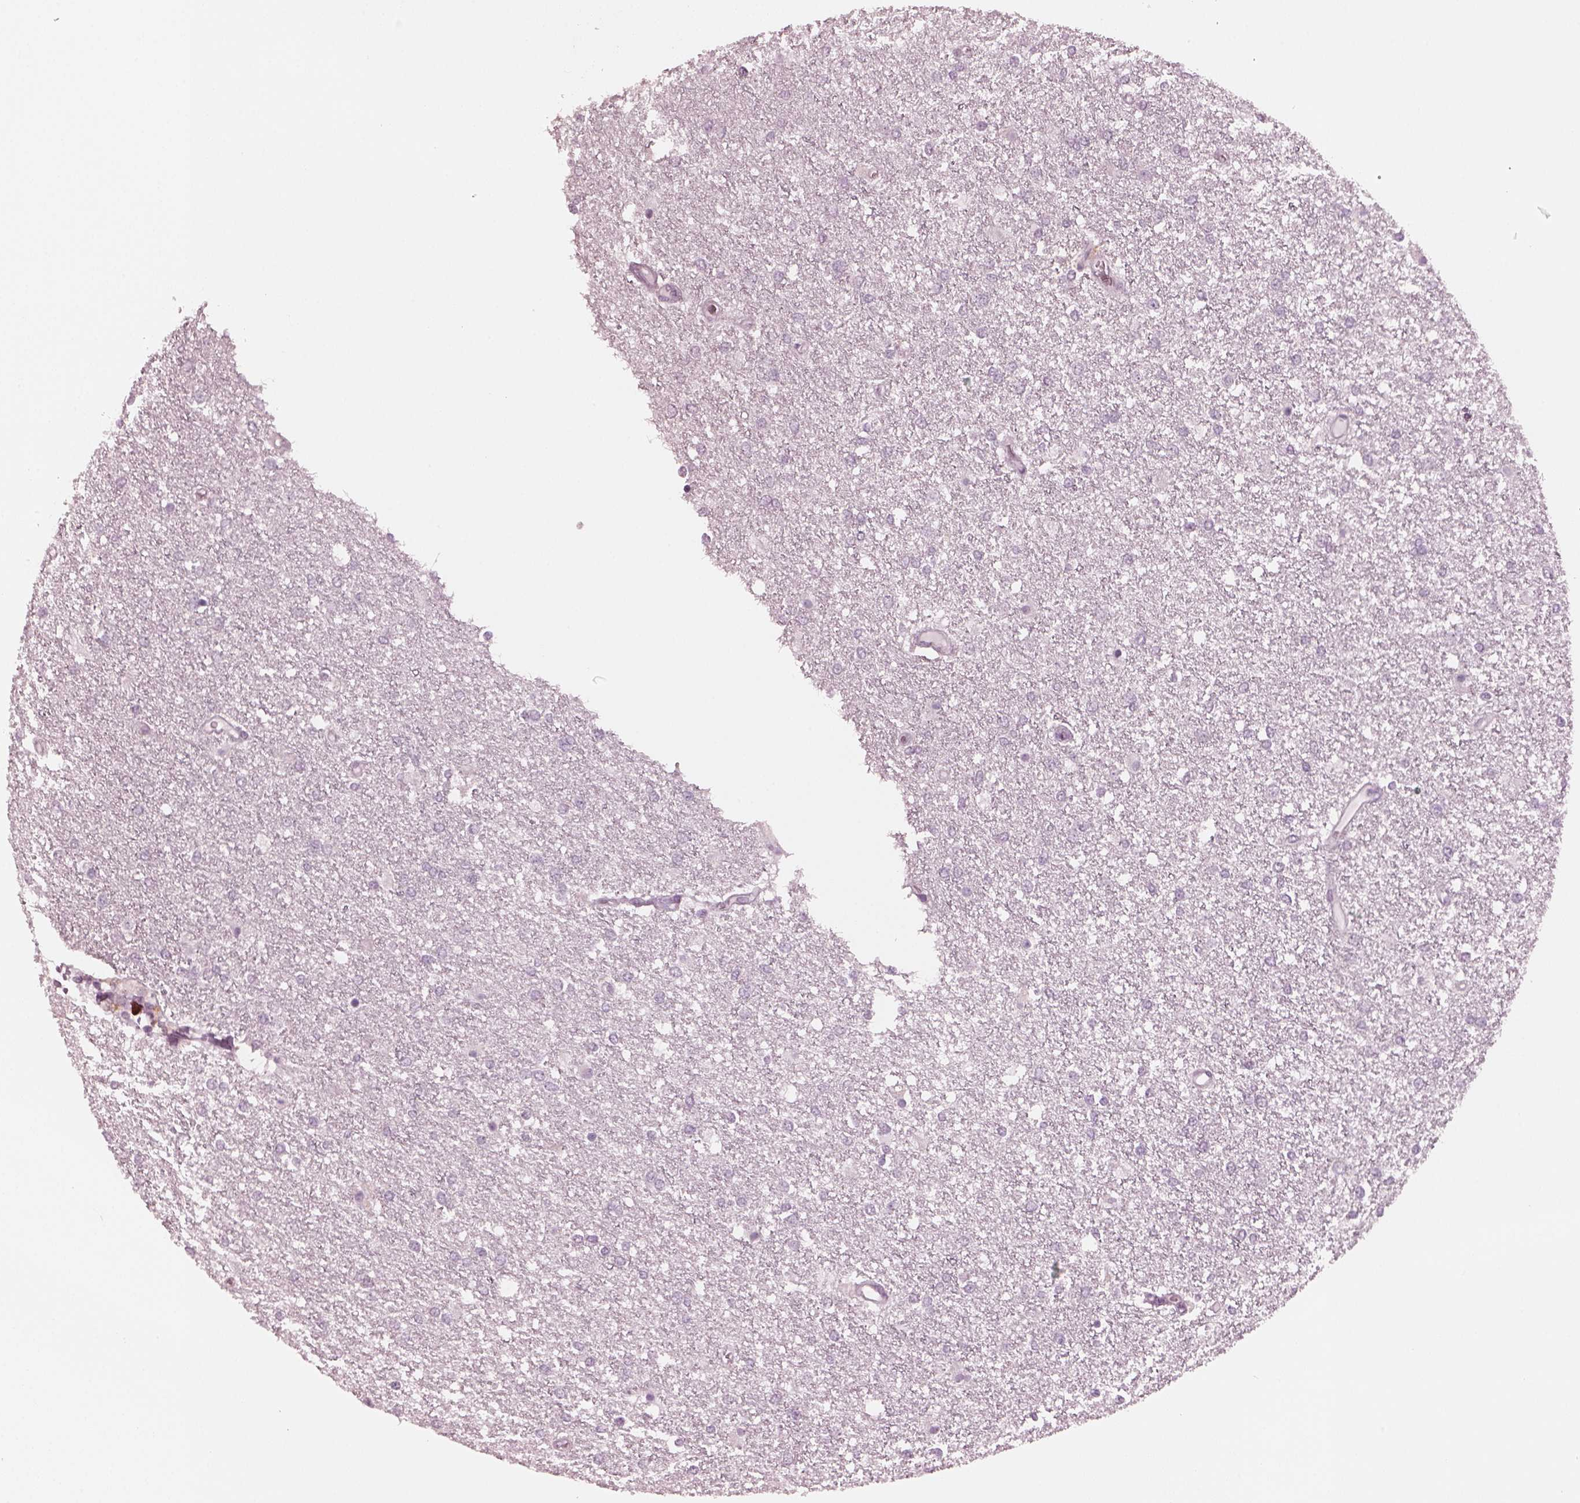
{"staining": {"intensity": "negative", "quantity": "none", "location": "none"}, "tissue": "glioma", "cell_type": "Tumor cells", "image_type": "cancer", "snomed": [{"axis": "morphology", "description": "Glioma, malignant, High grade"}, {"axis": "topography", "description": "Brain"}], "caption": "Tumor cells are negative for protein expression in human malignant glioma (high-grade).", "gene": "SLAMF8", "patient": {"sex": "female", "age": 61}}